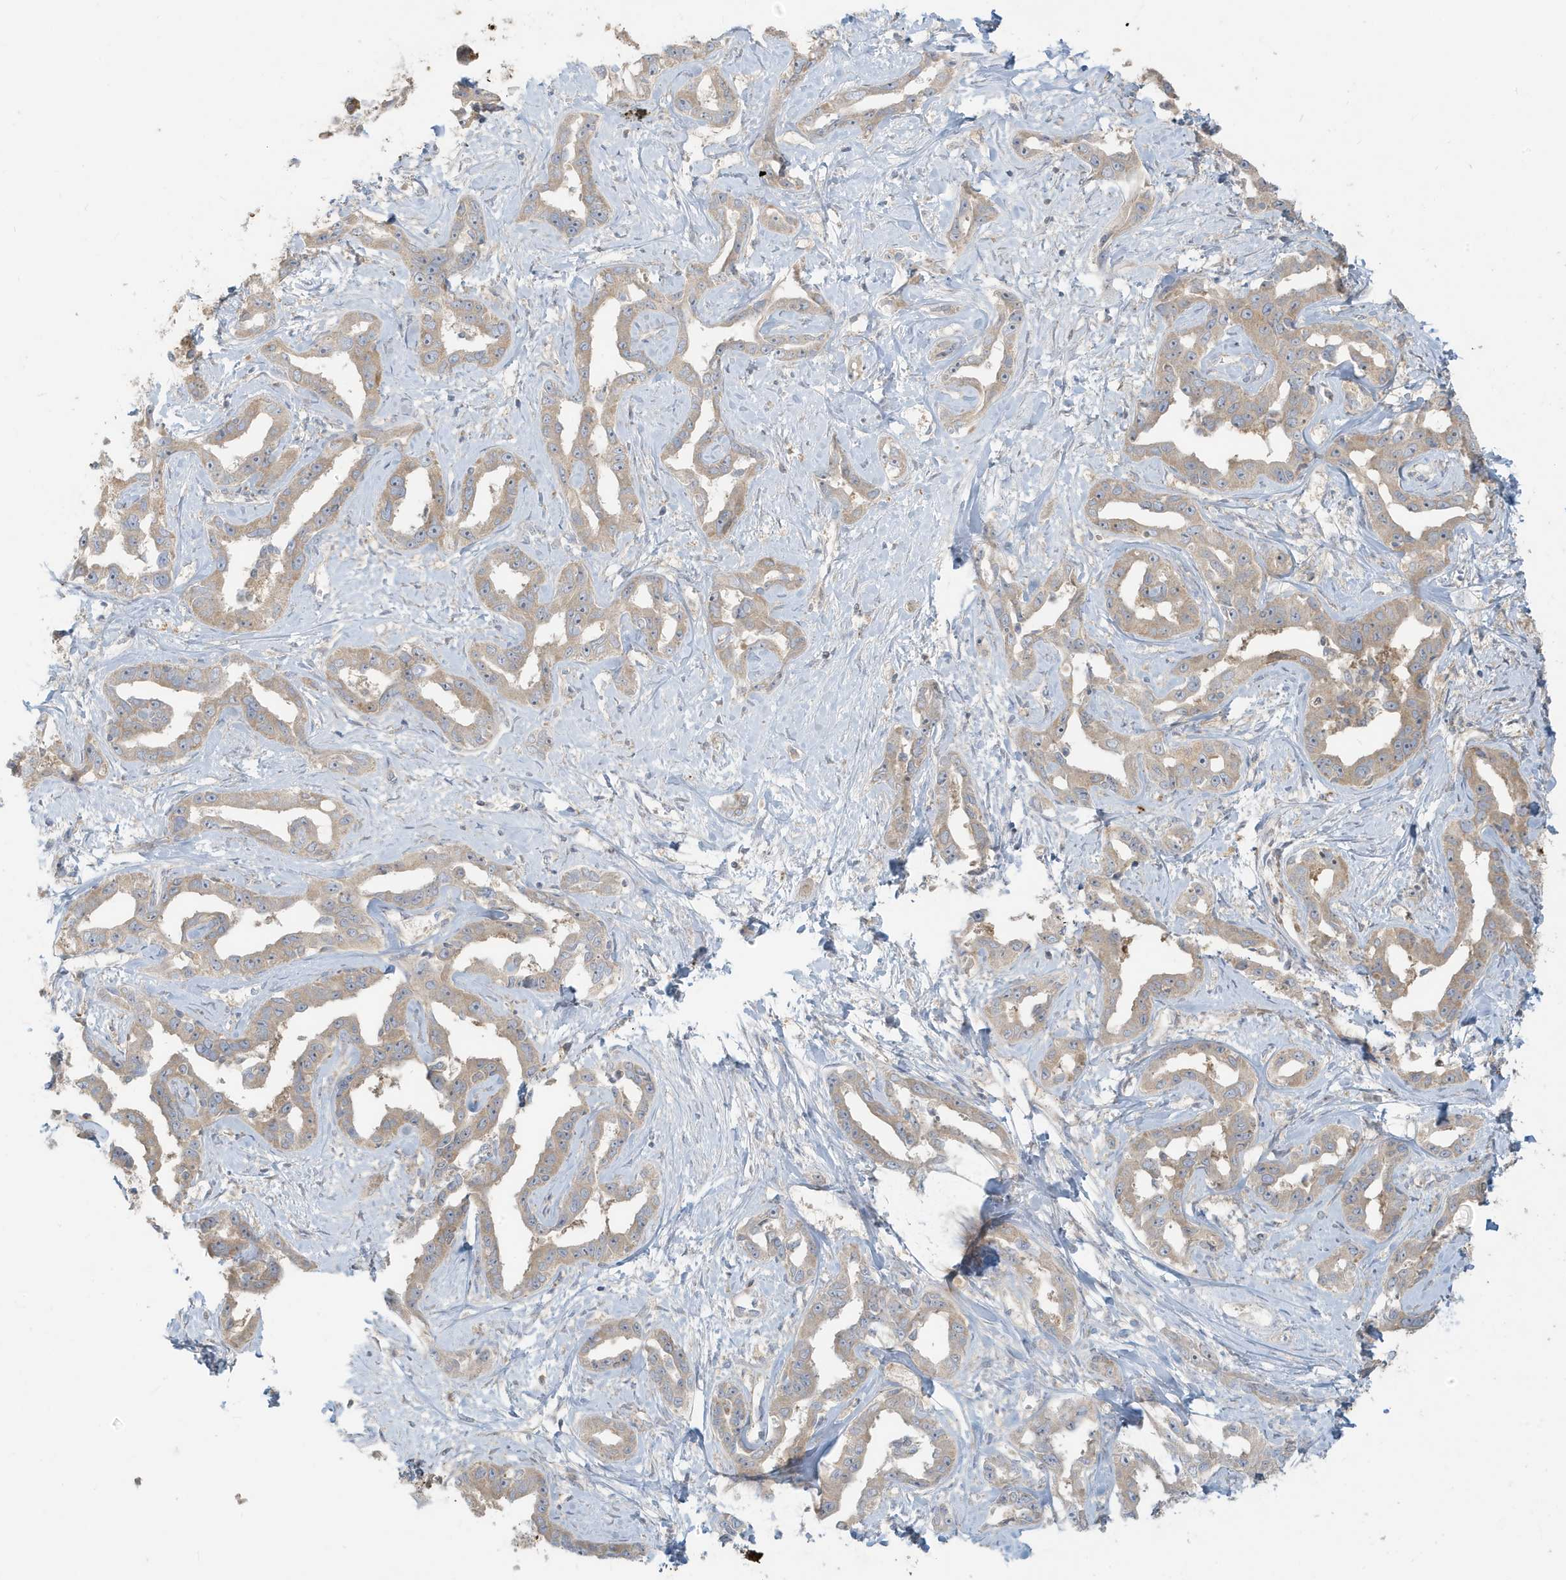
{"staining": {"intensity": "weak", "quantity": ">75%", "location": "cytoplasmic/membranous"}, "tissue": "liver cancer", "cell_type": "Tumor cells", "image_type": "cancer", "snomed": [{"axis": "morphology", "description": "Cholangiocarcinoma"}, {"axis": "topography", "description": "Liver"}], "caption": "Immunohistochemistry micrograph of human liver cancer (cholangiocarcinoma) stained for a protein (brown), which exhibits low levels of weak cytoplasmic/membranous positivity in about >75% of tumor cells.", "gene": "MCOLN1", "patient": {"sex": "male", "age": 59}}